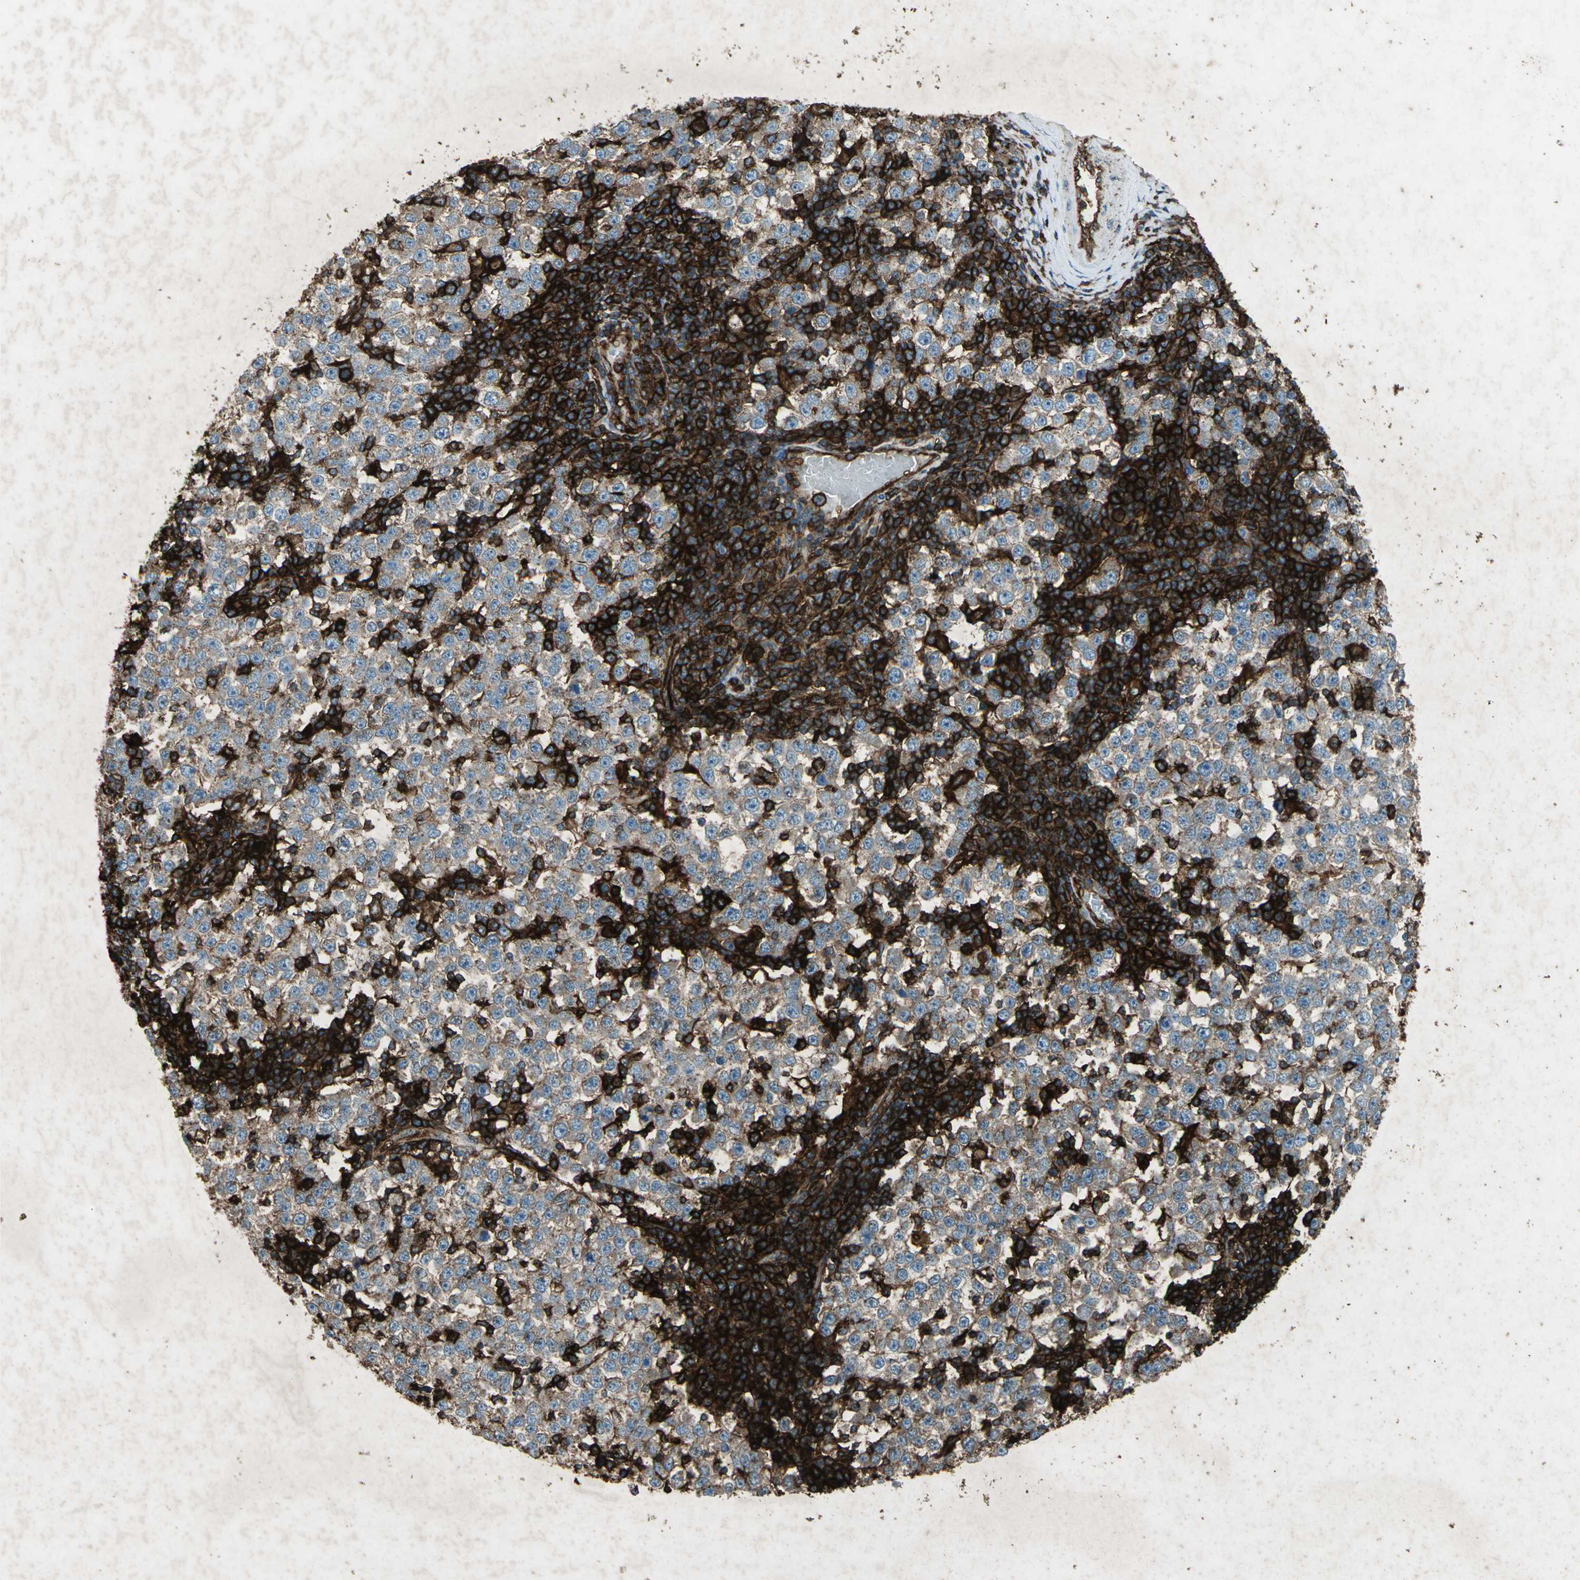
{"staining": {"intensity": "weak", "quantity": "25%-75%", "location": "cytoplasmic/membranous"}, "tissue": "testis cancer", "cell_type": "Tumor cells", "image_type": "cancer", "snomed": [{"axis": "morphology", "description": "Seminoma, NOS"}, {"axis": "topography", "description": "Testis"}], "caption": "Immunohistochemical staining of testis cancer (seminoma) reveals weak cytoplasmic/membranous protein expression in approximately 25%-75% of tumor cells. (Stains: DAB (3,3'-diaminobenzidine) in brown, nuclei in blue, Microscopy: brightfield microscopy at high magnification).", "gene": "CCR6", "patient": {"sex": "male", "age": 65}}